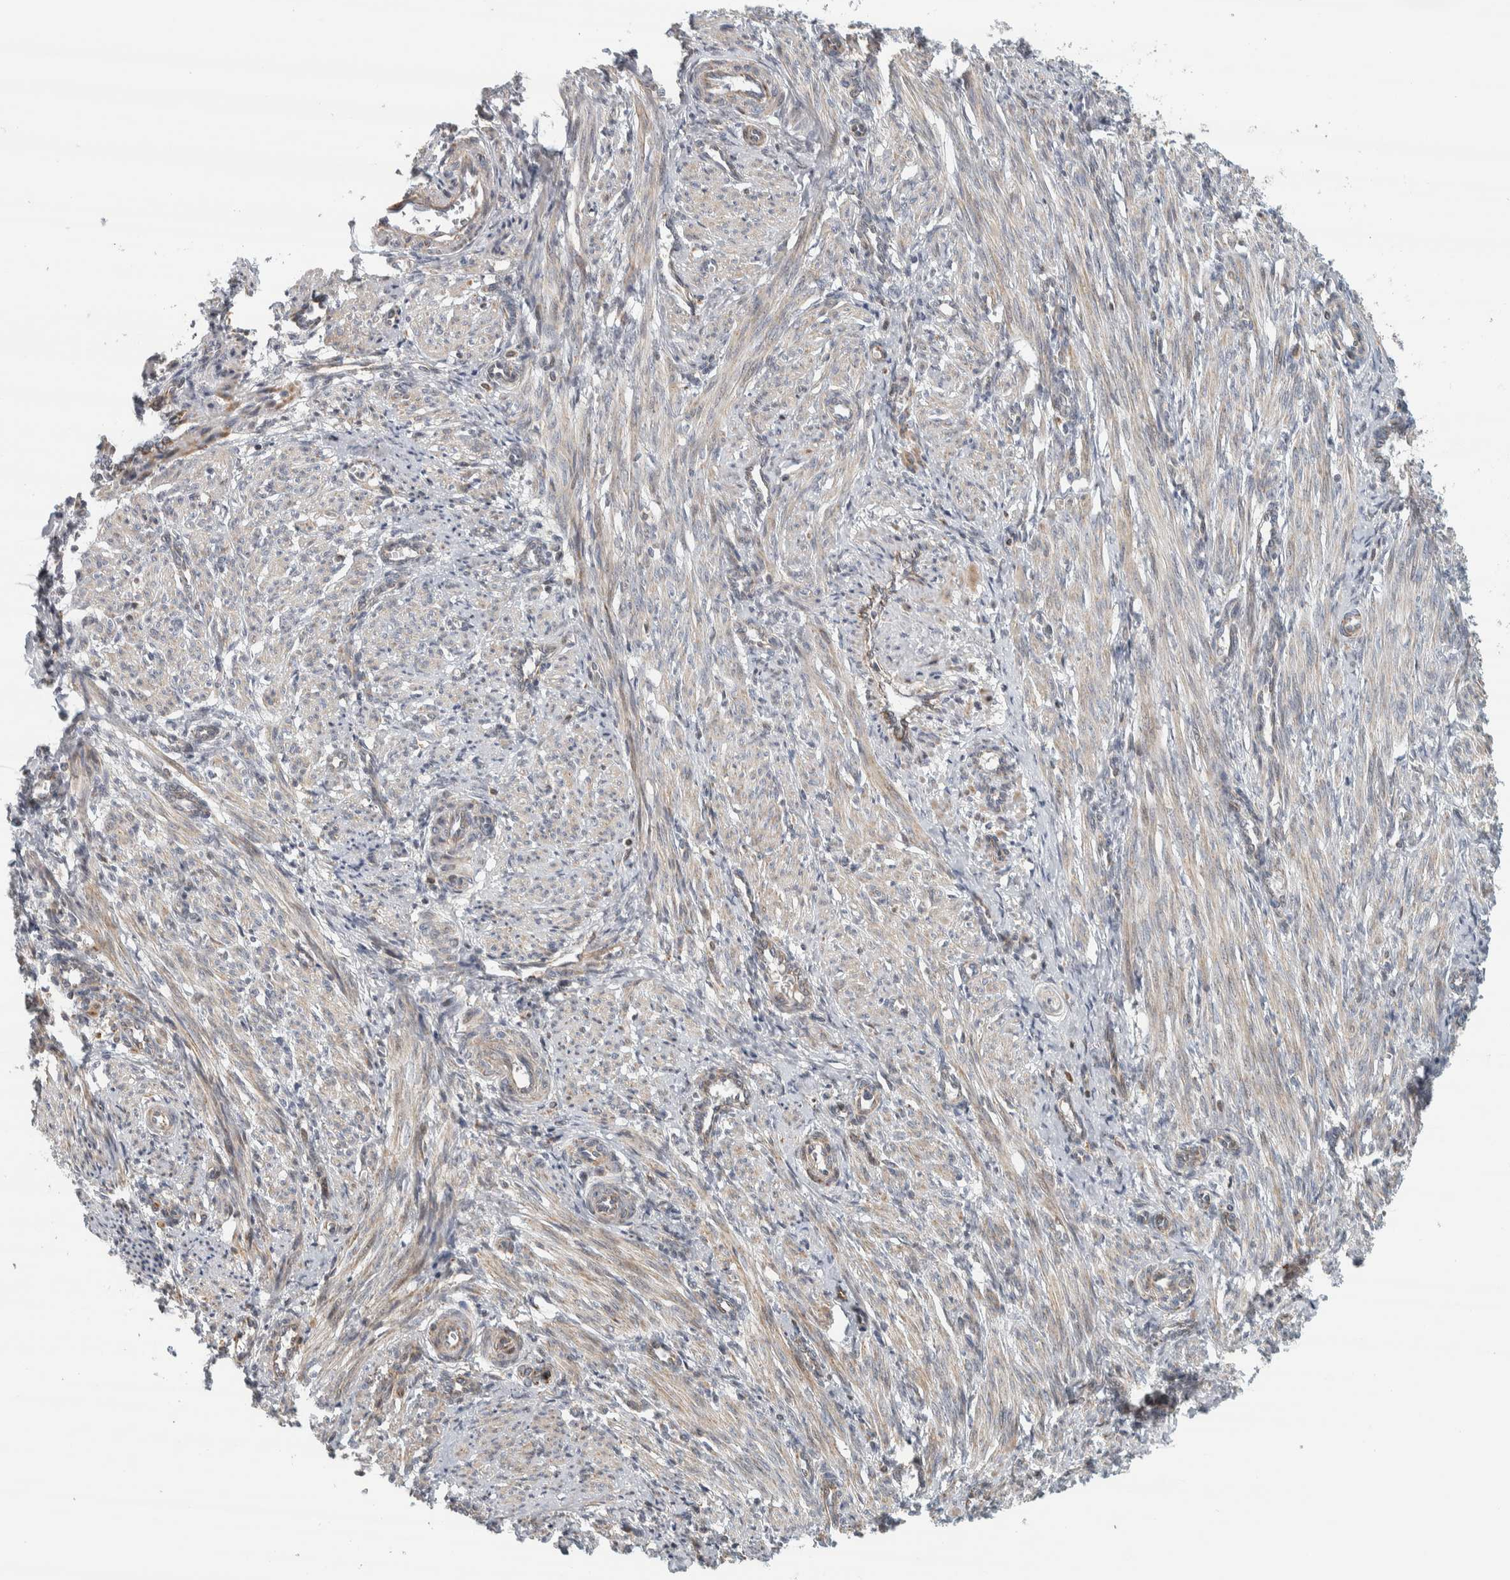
{"staining": {"intensity": "moderate", "quantity": "25%-75%", "location": "cytoplasmic/membranous"}, "tissue": "smooth muscle", "cell_type": "Smooth muscle cells", "image_type": "normal", "snomed": [{"axis": "morphology", "description": "Normal tissue, NOS"}, {"axis": "topography", "description": "Endometrium"}], "caption": "Immunohistochemistry histopathology image of benign smooth muscle: smooth muscle stained using immunohistochemistry reveals medium levels of moderate protein expression localized specifically in the cytoplasmic/membranous of smooth muscle cells, appearing as a cytoplasmic/membranous brown color.", "gene": "AFP", "patient": {"sex": "female", "age": 33}}